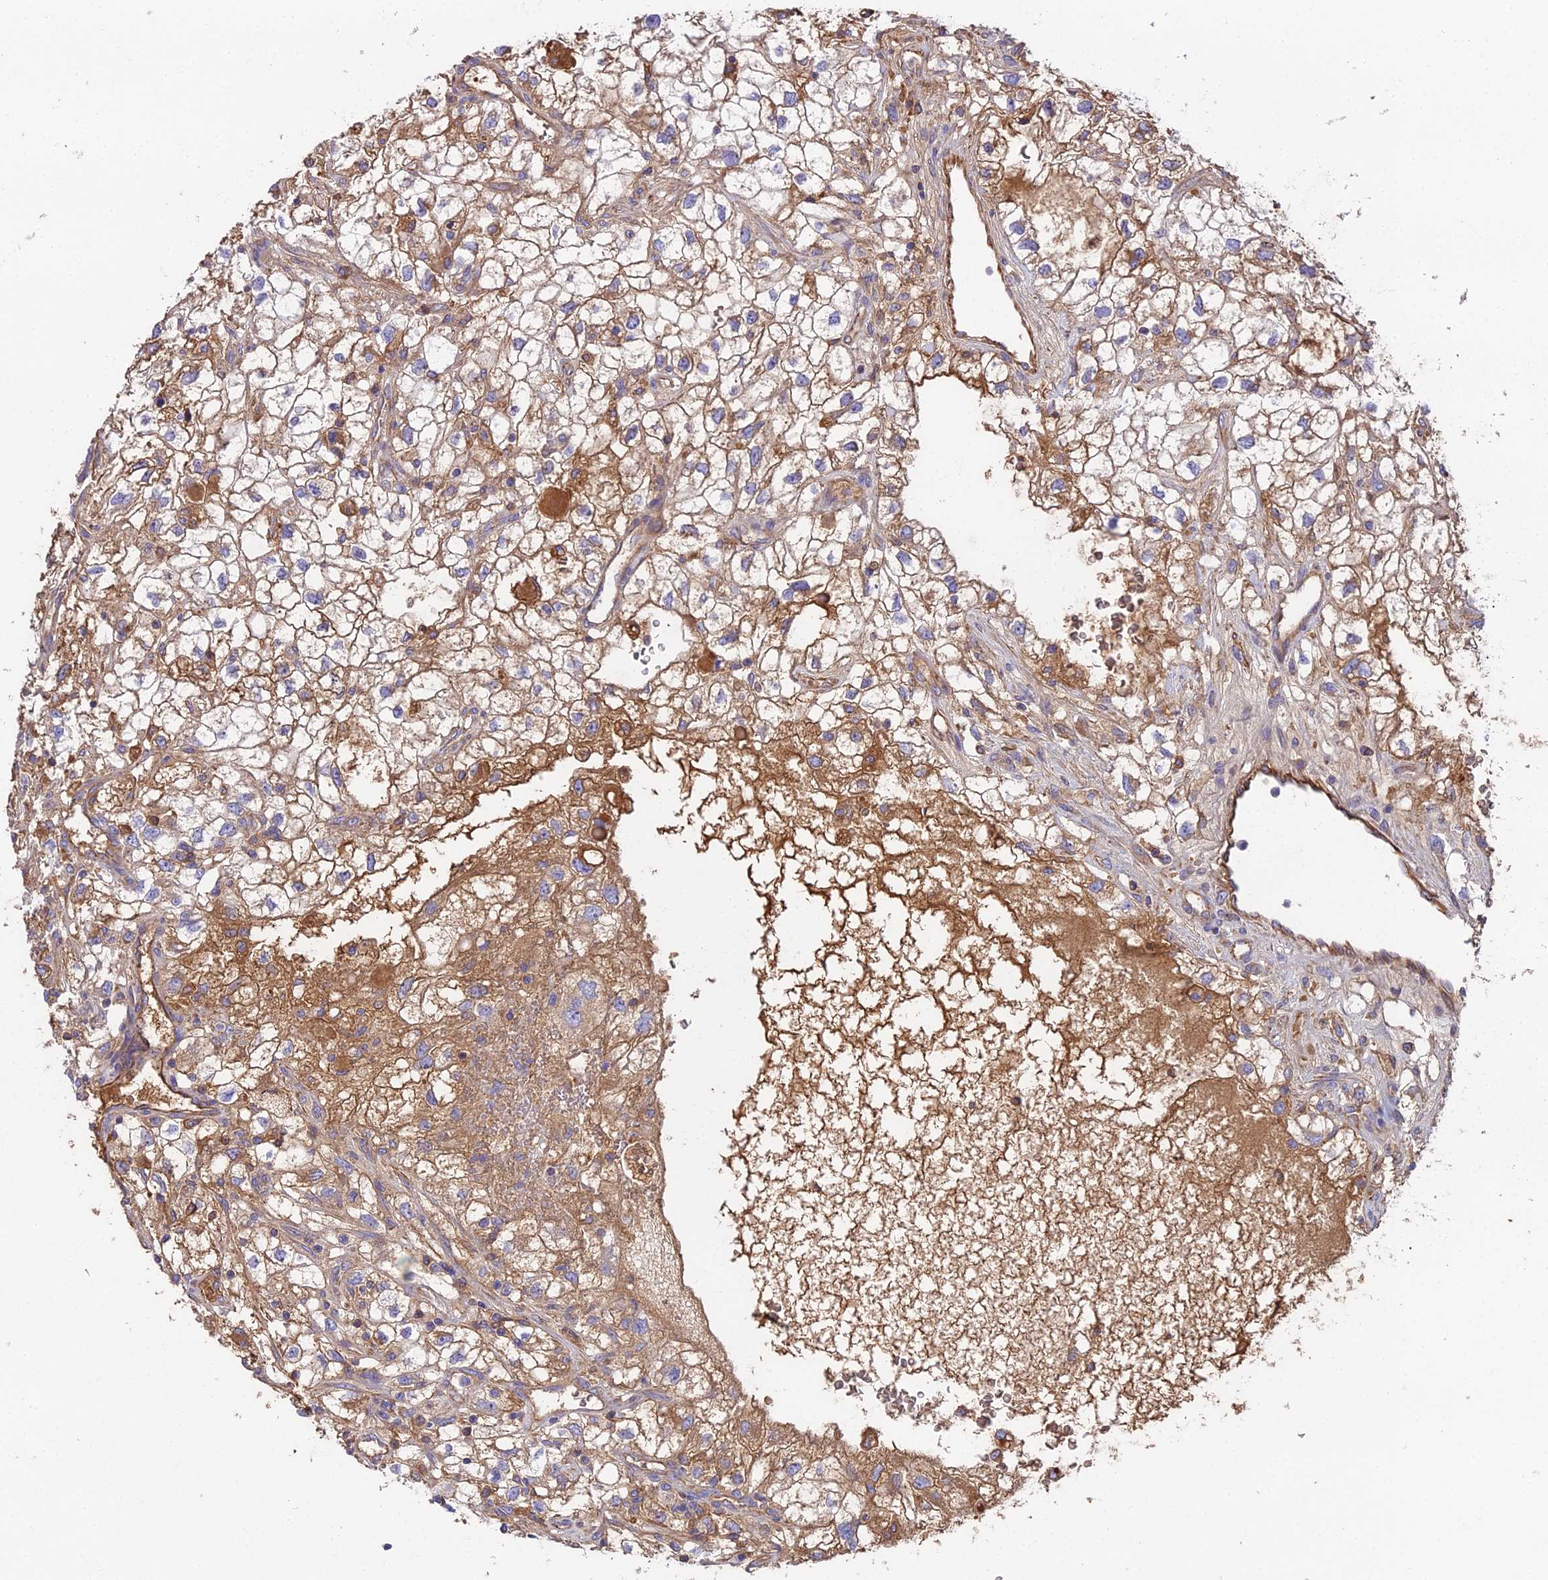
{"staining": {"intensity": "moderate", "quantity": "25%-75%", "location": "cytoplasmic/membranous"}, "tissue": "renal cancer", "cell_type": "Tumor cells", "image_type": "cancer", "snomed": [{"axis": "morphology", "description": "Adenocarcinoma, NOS"}, {"axis": "topography", "description": "Kidney"}], "caption": "The histopathology image exhibits a brown stain indicating the presence of a protein in the cytoplasmic/membranous of tumor cells in renal cancer. Immunohistochemistry (ihc) stains the protein in brown and the nuclei are stained blue.", "gene": "BEX4", "patient": {"sex": "male", "age": 59}}